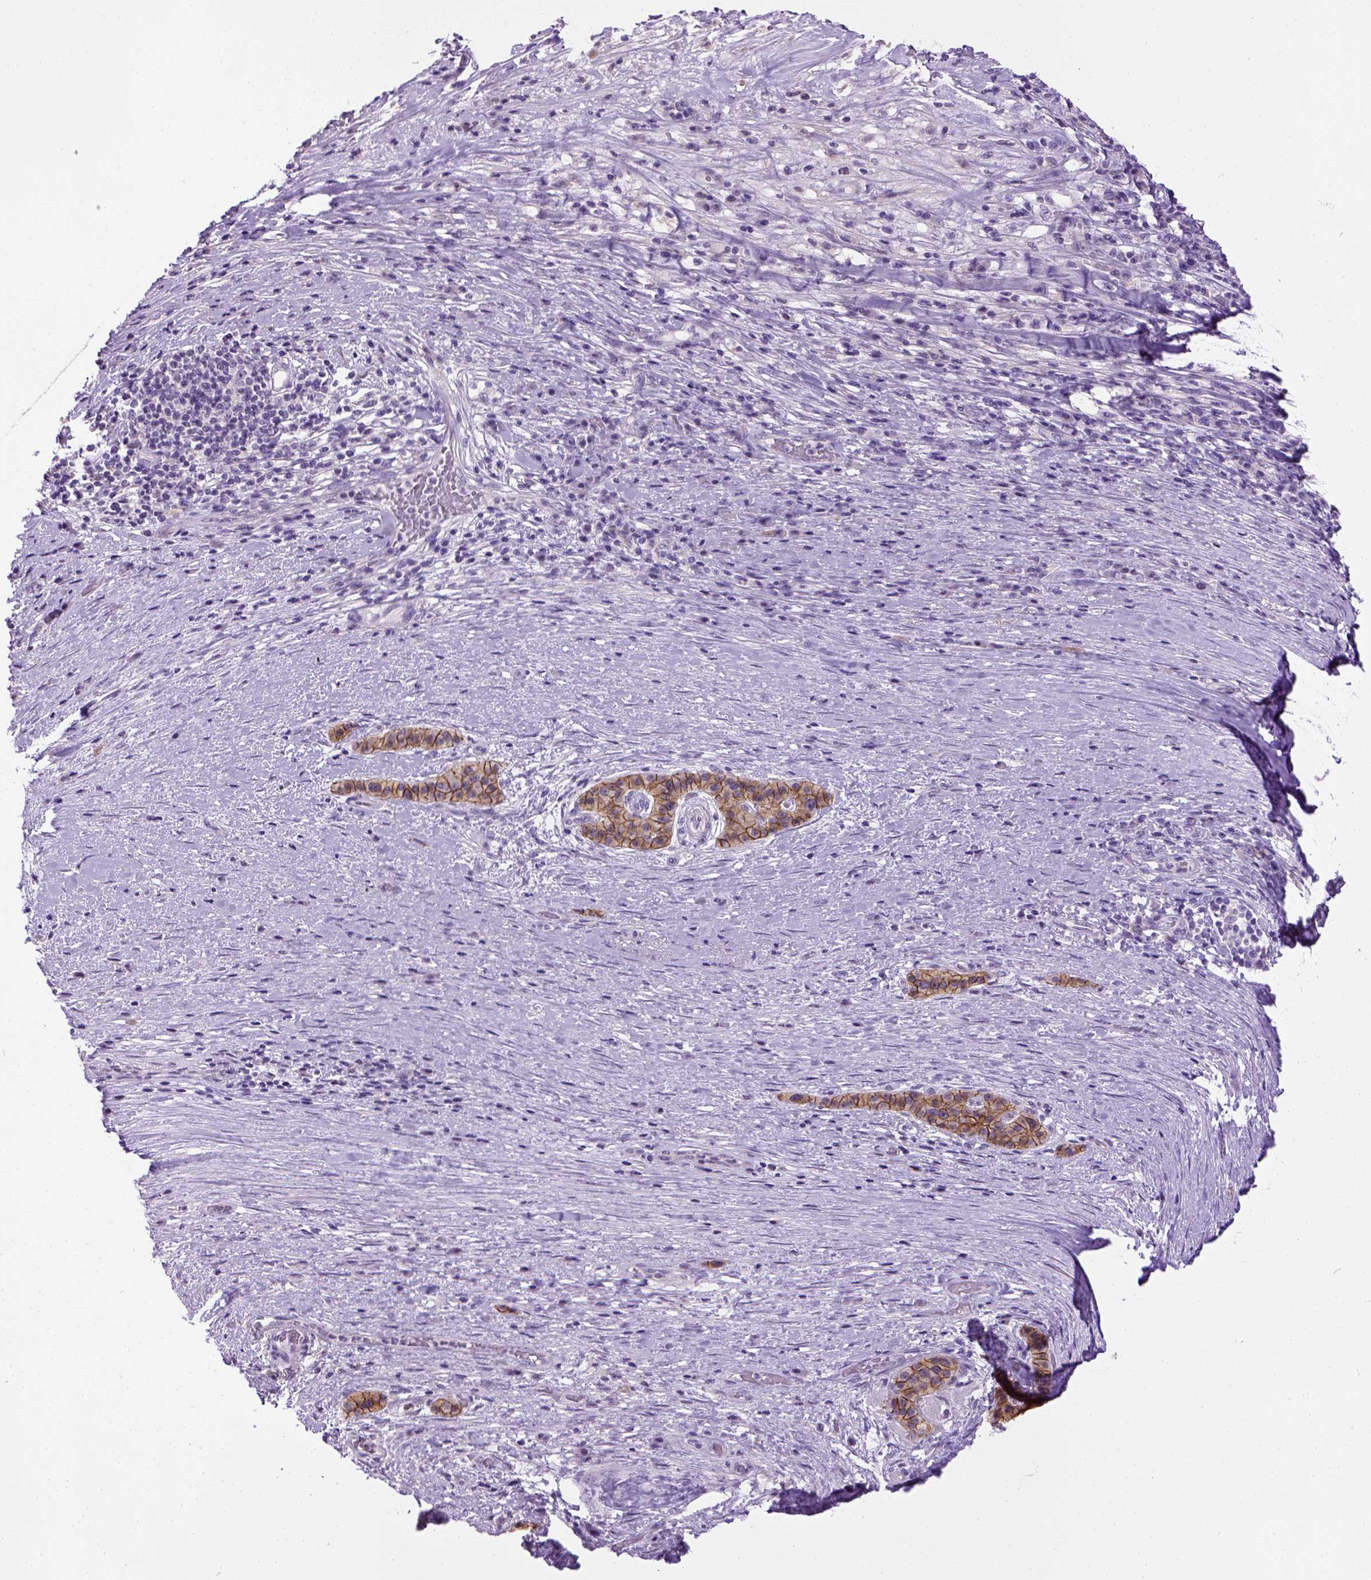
{"staining": {"intensity": "strong", "quantity": ">75%", "location": "cytoplasmic/membranous"}, "tissue": "pancreatic cancer", "cell_type": "Tumor cells", "image_type": "cancer", "snomed": [{"axis": "morphology", "description": "Adenocarcinoma, NOS"}, {"axis": "topography", "description": "Pancreas"}], "caption": "A micrograph of human pancreatic adenocarcinoma stained for a protein displays strong cytoplasmic/membranous brown staining in tumor cells. The staining is performed using DAB (3,3'-diaminobenzidine) brown chromogen to label protein expression. The nuclei are counter-stained blue using hematoxylin.", "gene": "CDH1", "patient": {"sex": "male", "age": 63}}